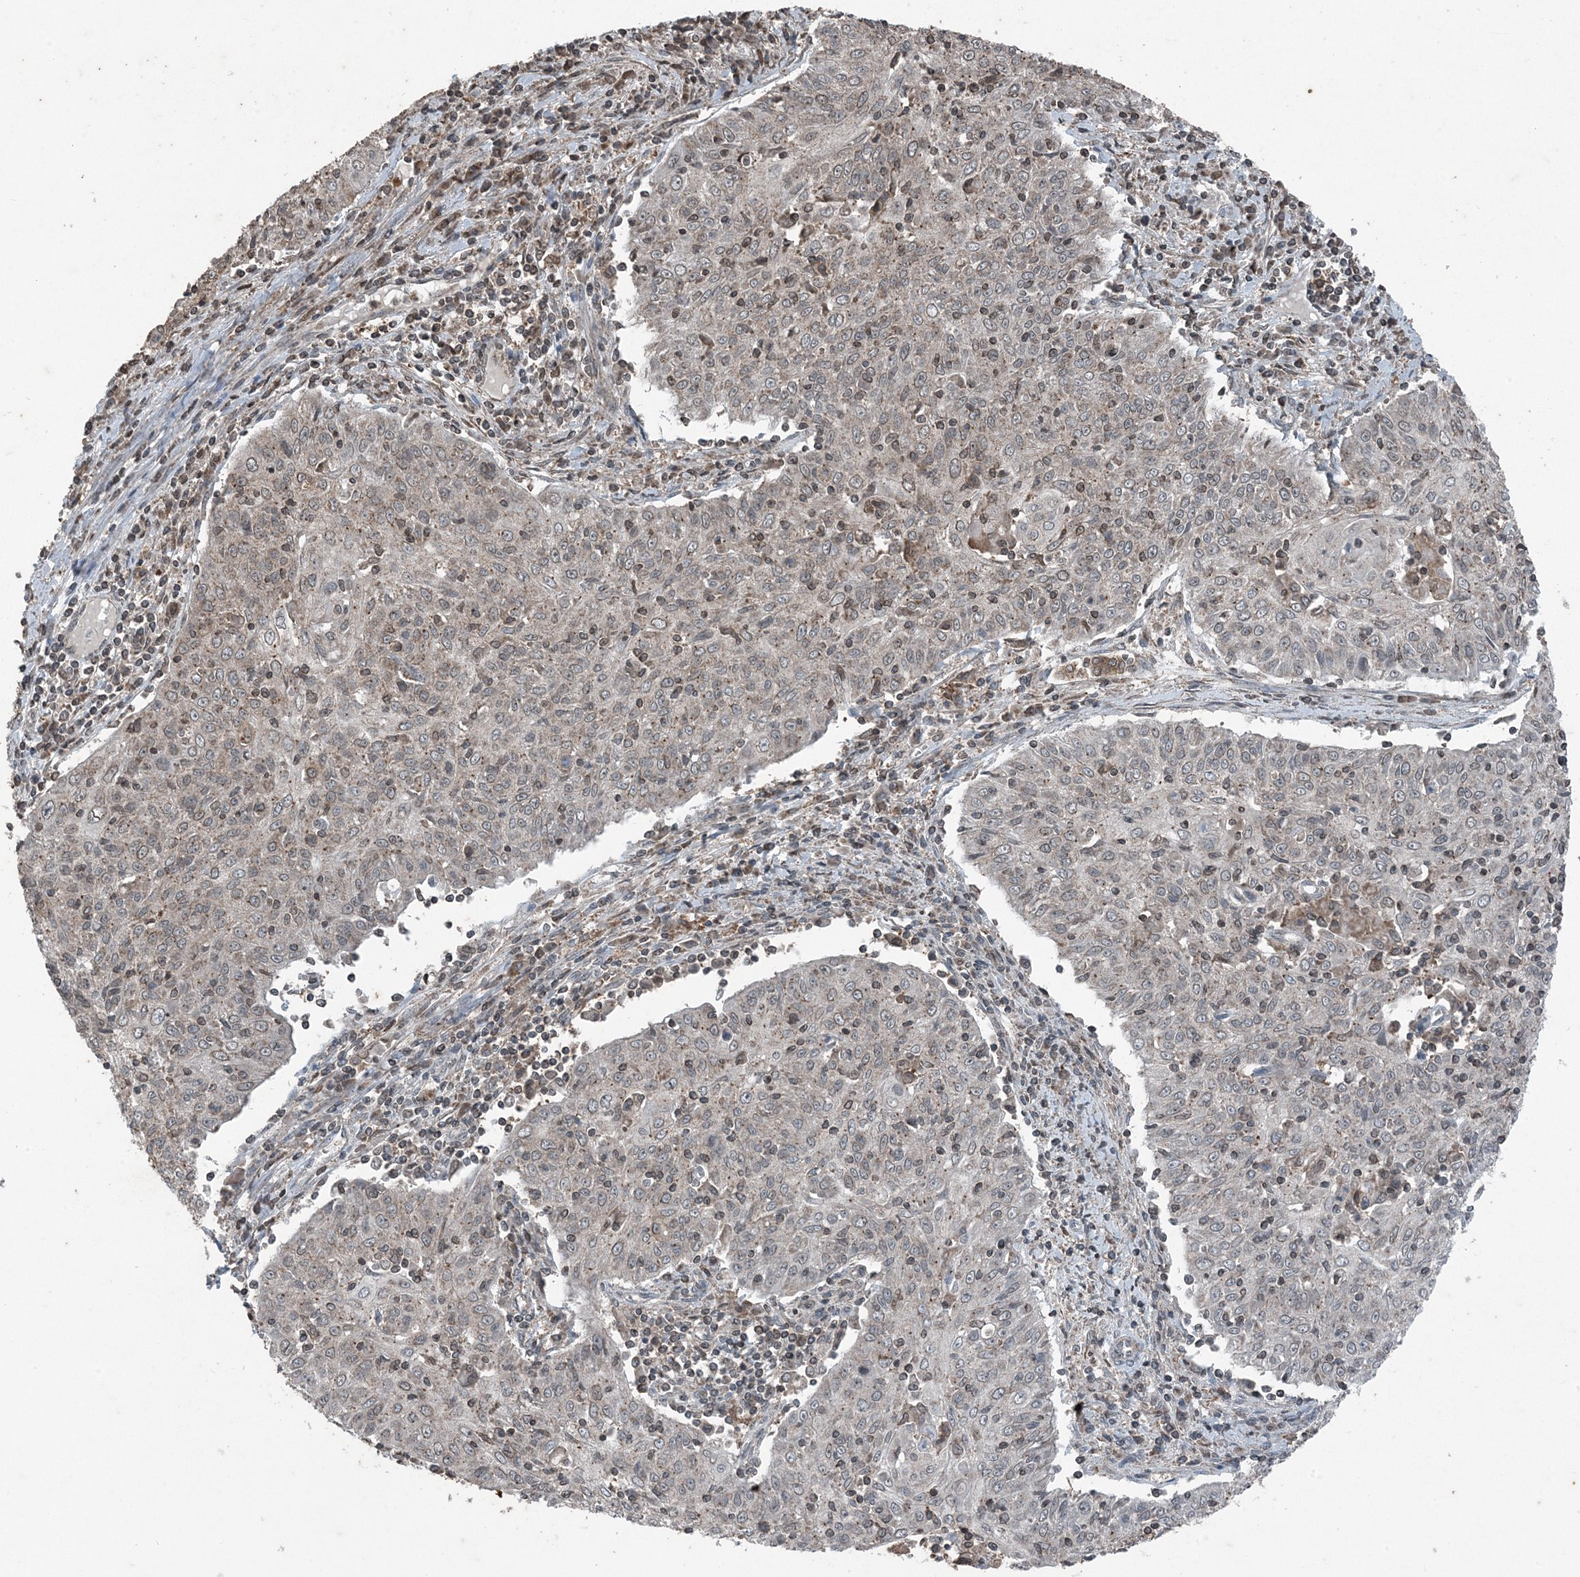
{"staining": {"intensity": "weak", "quantity": ">75%", "location": "cytoplasmic/membranous"}, "tissue": "cervical cancer", "cell_type": "Tumor cells", "image_type": "cancer", "snomed": [{"axis": "morphology", "description": "Squamous cell carcinoma, NOS"}, {"axis": "topography", "description": "Cervix"}], "caption": "Protein analysis of cervical cancer tissue shows weak cytoplasmic/membranous expression in about >75% of tumor cells.", "gene": "GNL1", "patient": {"sex": "female", "age": 48}}